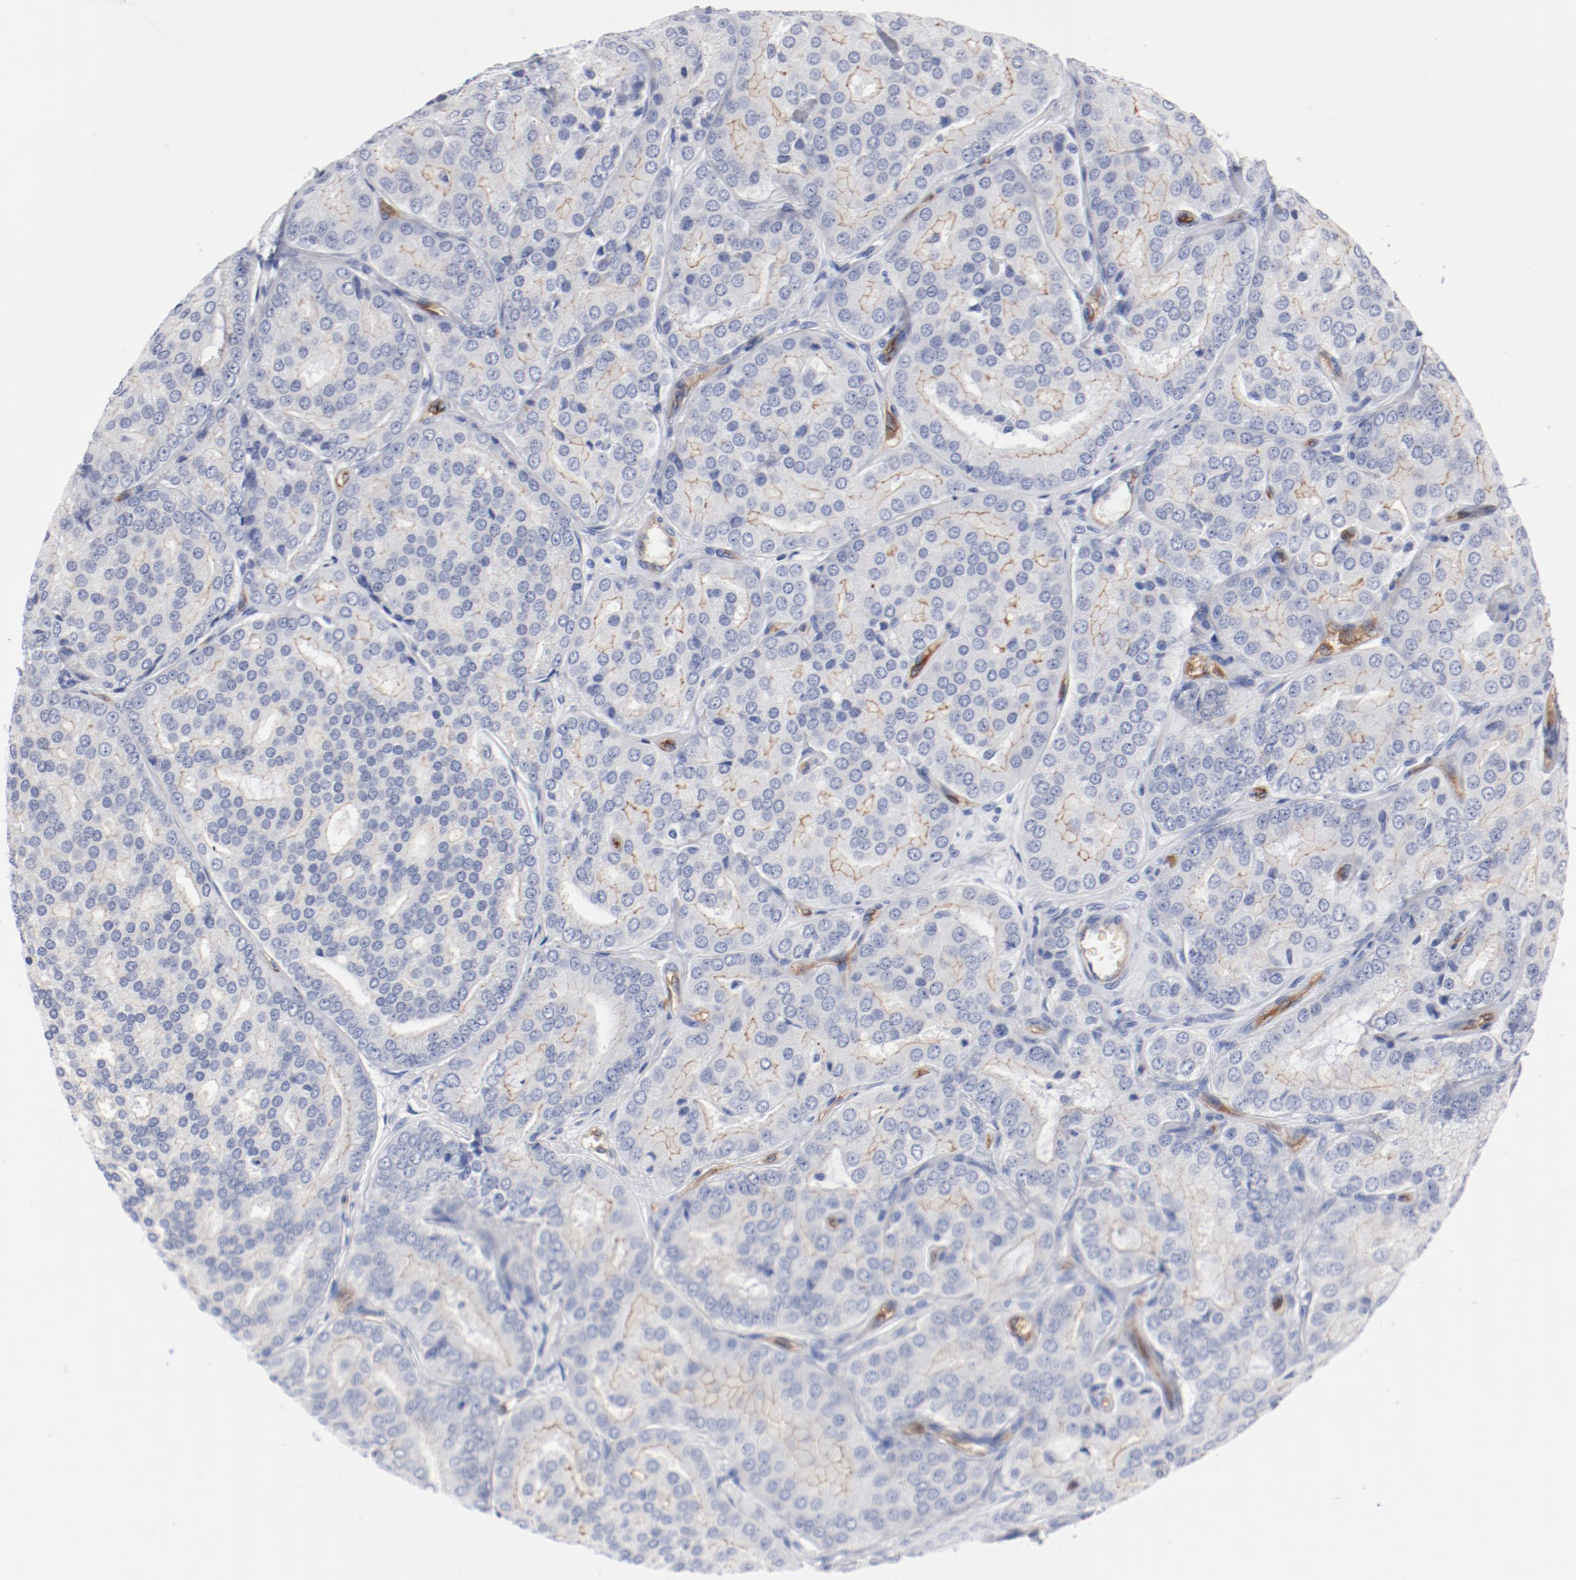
{"staining": {"intensity": "moderate", "quantity": "25%-75%", "location": "cytoplasmic/membranous"}, "tissue": "prostate cancer", "cell_type": "Tumor cells", "image_type": "cancer", "snomed": [{"axis": "morphology", "description": "Adenocarcinoma, High grade"}, {"axis": "topography", "description": "Prostate"}], "caption": "DAB immunohistochemical staining of human prostate cancer displays moderate cytoplasmic/membranous protein positivity in approximately 25%-75% of tumor cells. The staining is performed using DAB brown chromogen to label protein expression. The nuclei are counter-stained blue using hematoxylin.", "gene": "SHANK3", "patient": {"sex": "male", "age": 64}}